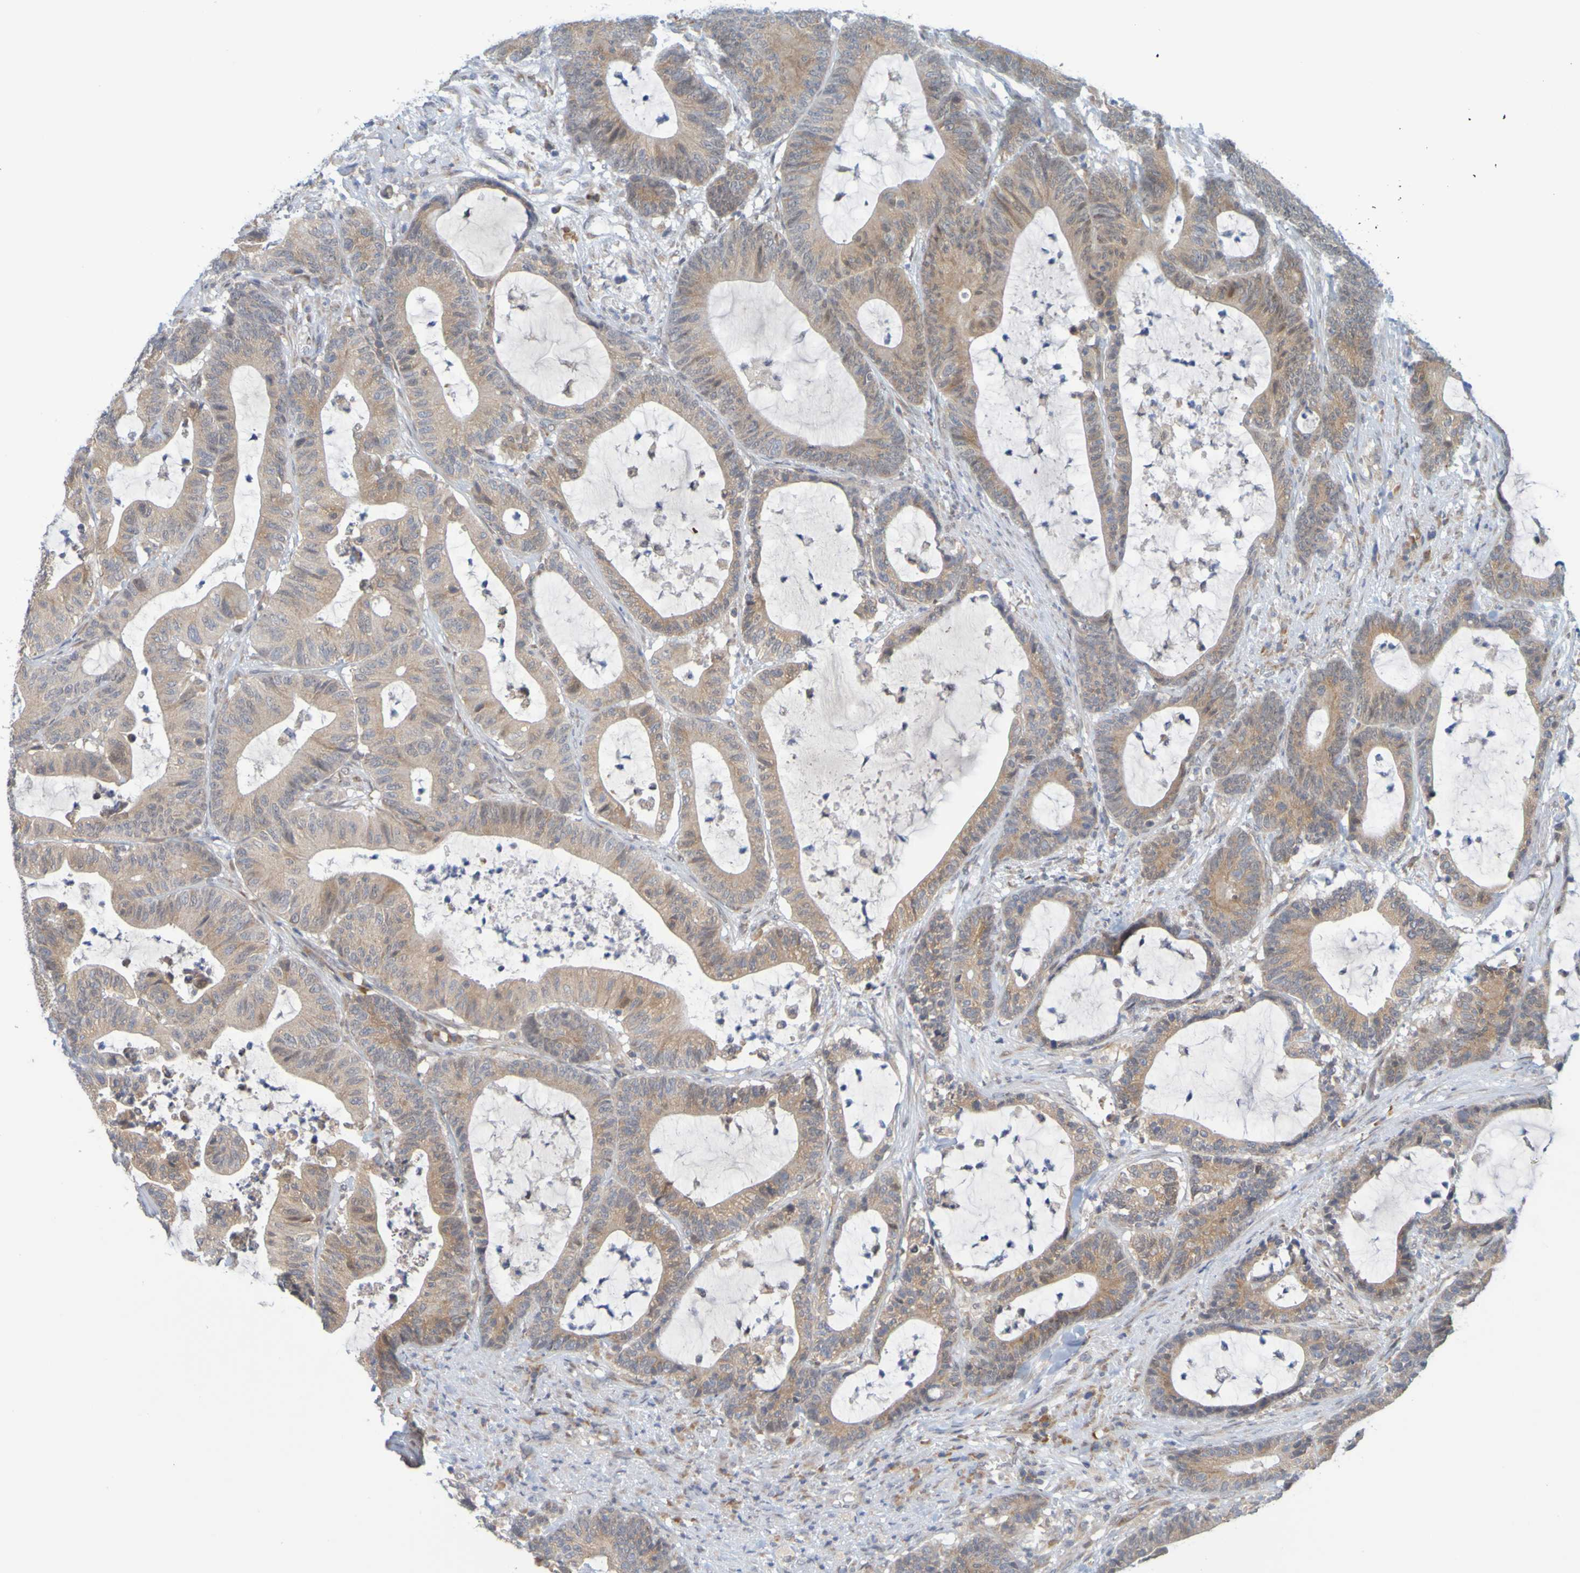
{"staining": {"intensity": "moderate", "quantity": ">75%", "location": "cytoplasmic/membranous"}, "tissue": "colorectal cancer", "cell_type": "Tumor cells", "image_type": "cancer", "snomed": [{"axis": "morphology", "description": "Adenocarcinoma, NOS"}, {"axis": "topography", "description": "Colon"}], "caption": "The immunohistochemical stain shows moderate cytoplasmic/membranous expression in tumor cells of colorectal cancer (adenocarcinoma) tissue.", "gene": "MOGS", "patient": {"sex": "female", "age": 84}}